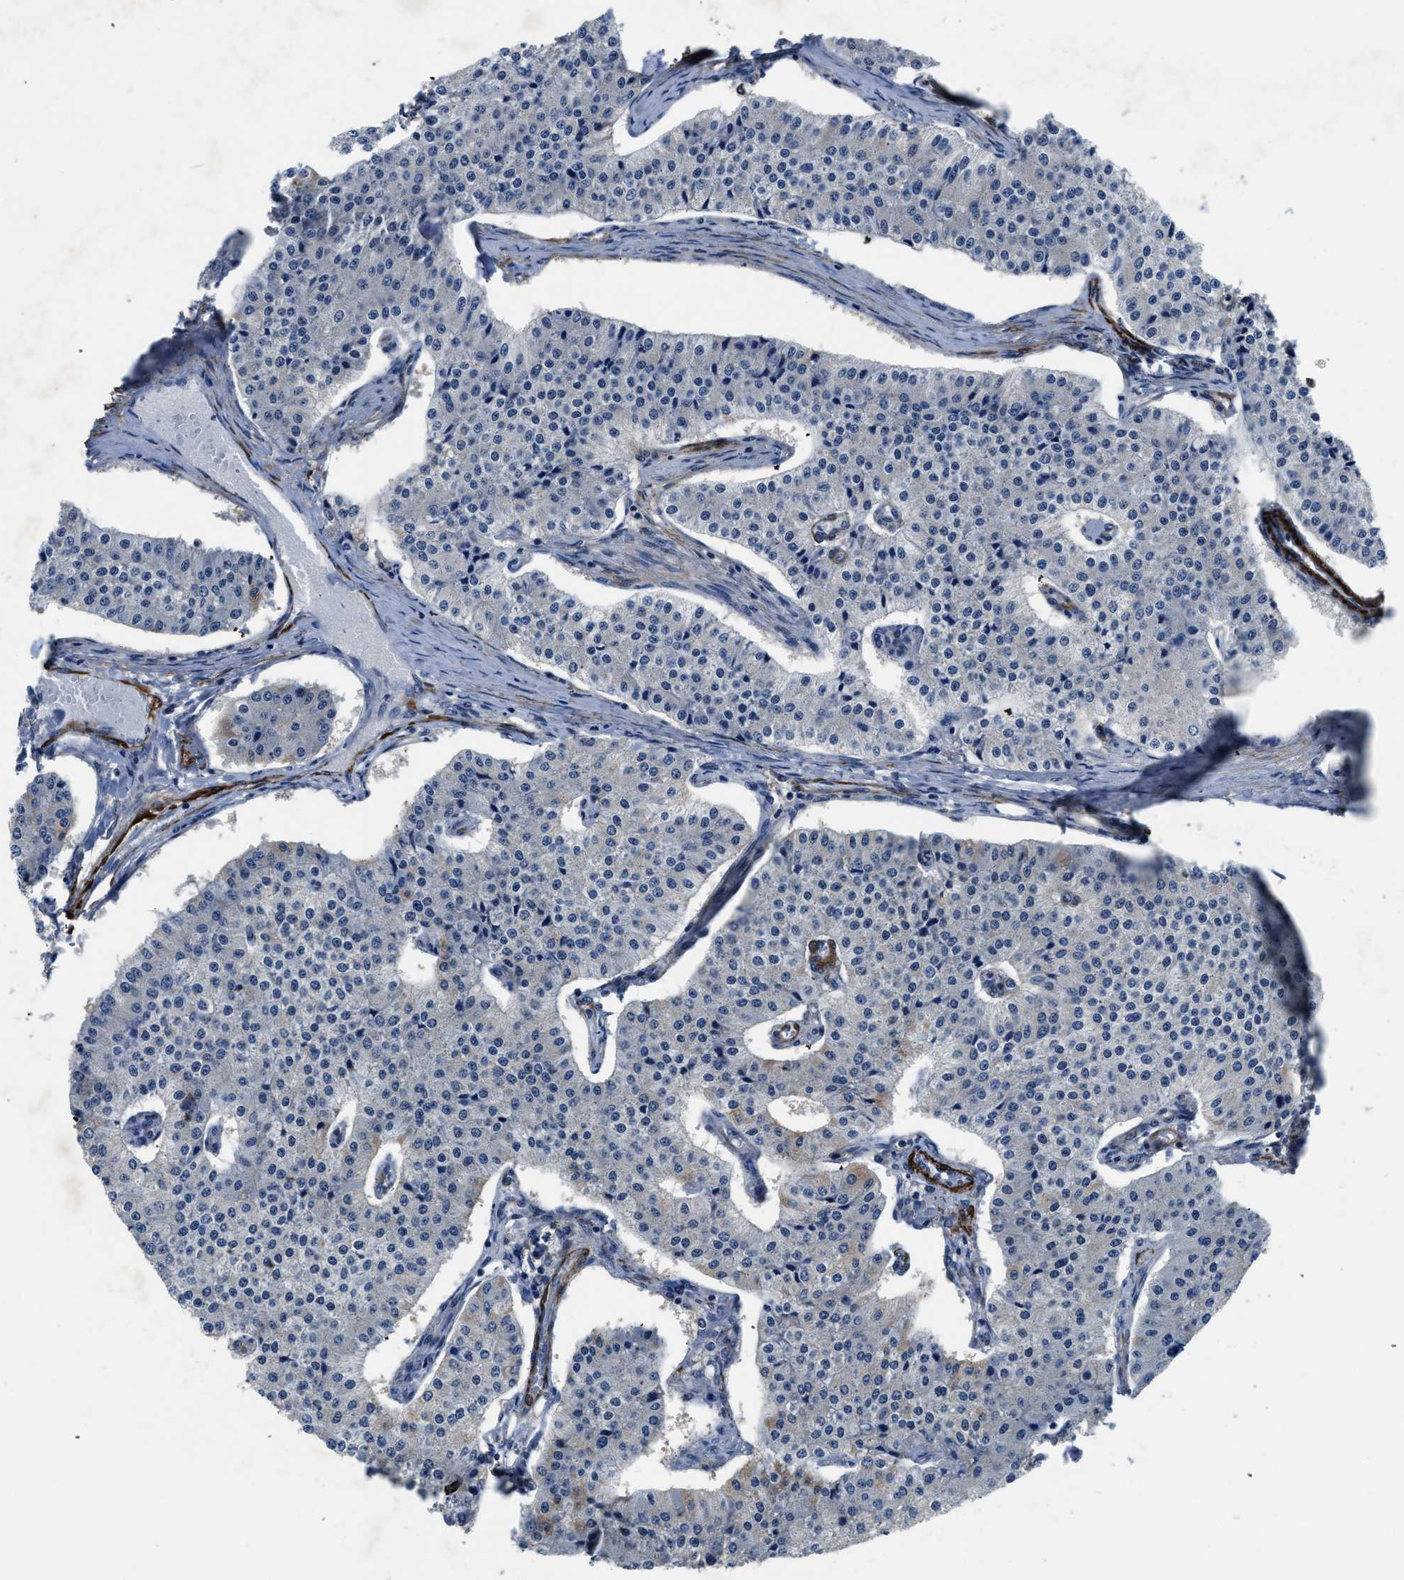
{"staining": {"intensity": "negative", "quantity": "none", "location": "none"}, "tissue": "carcinoid", "cell_type": "Tumor cells", "image_type": "cancer", "snomed": [{"axis": "morphology", "description": "Carcinoid, malignant, NOS"}, {"axis": "topography", "description": "Colon"}], "caption": "An image of human malignant carcinoid is negative for staining in tumor cells.", "gene": "LANCL2", "patient": {"sex": "female", "age": 52}}